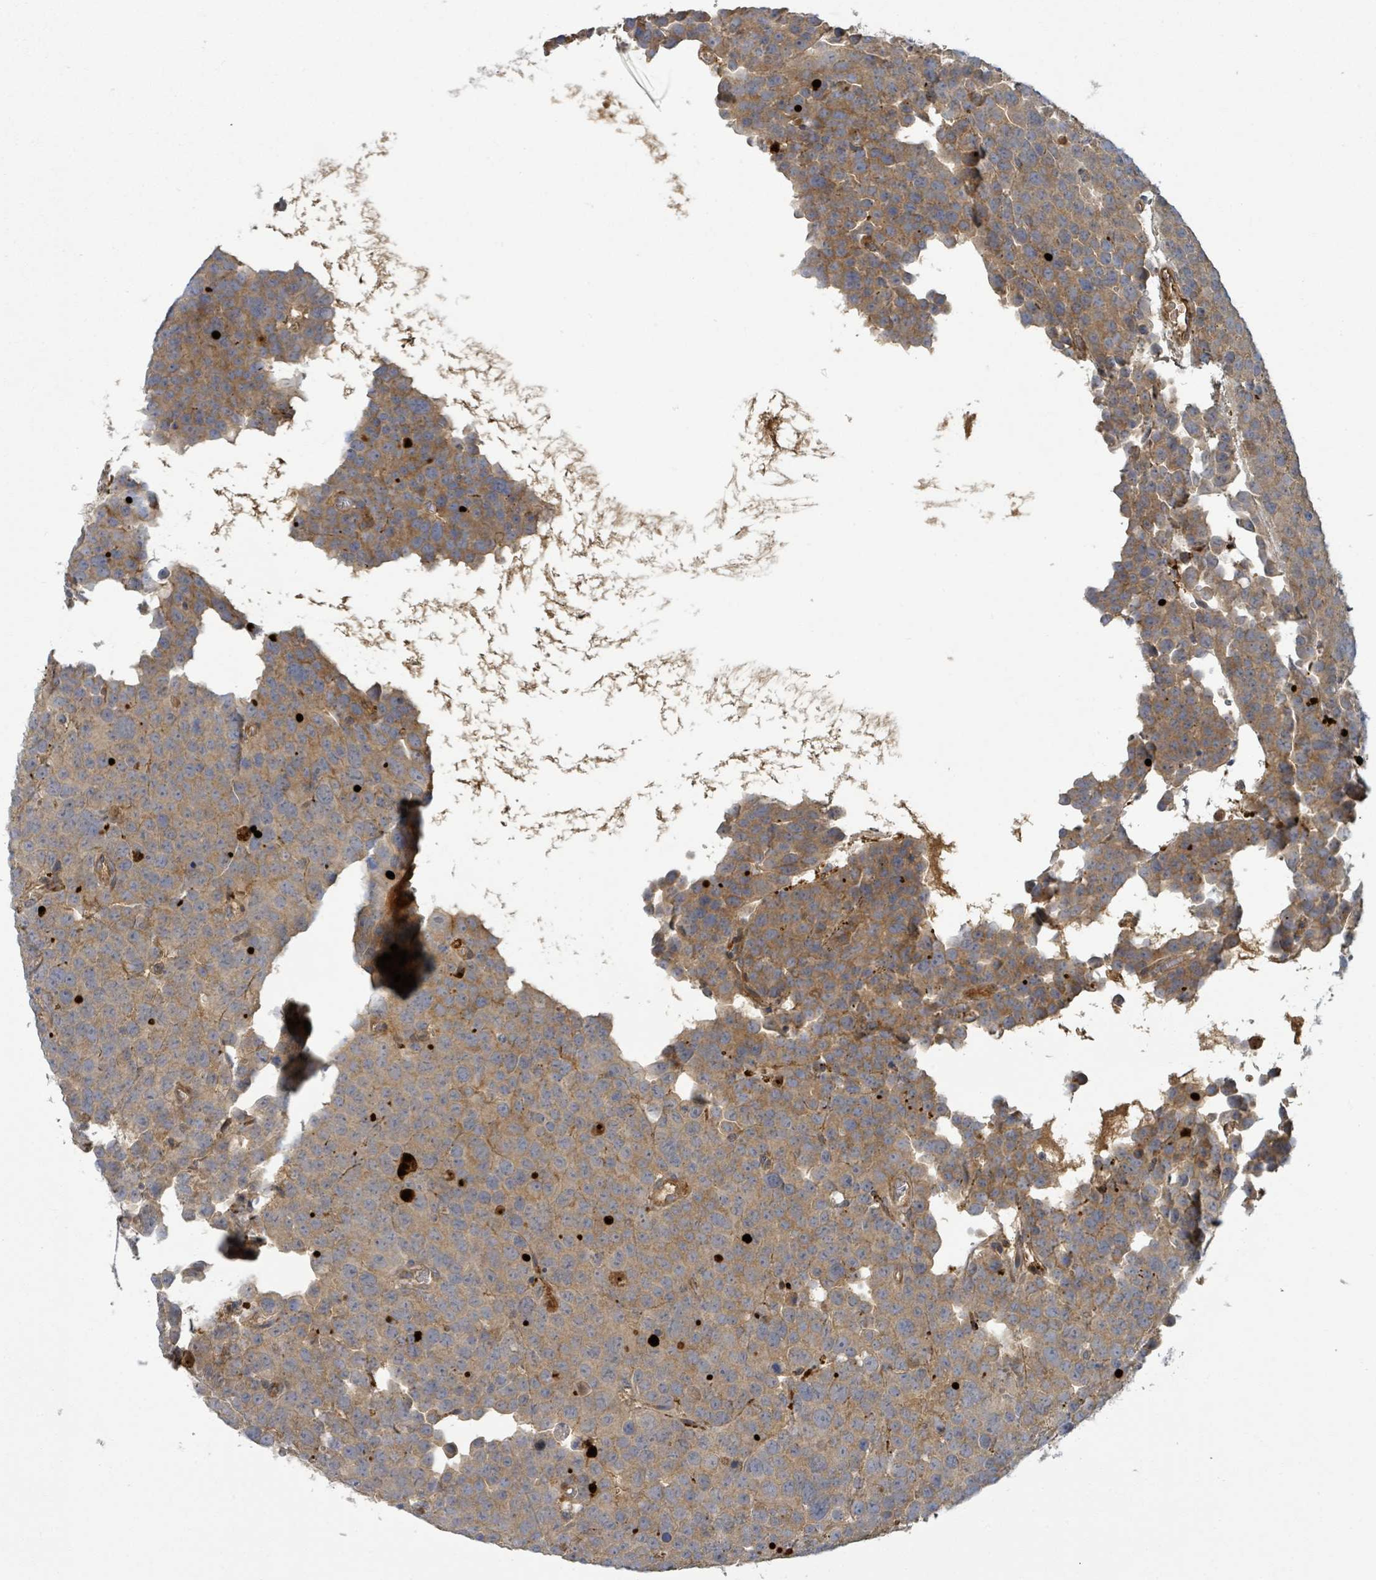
{"staining": {"intensity": "weak", "quantity": ">75%", "location": "cytoplasmic/membranous"}, "tissue": "testis cancer", "cell_type": "Tumor cells", "image_type": "cancer", "snomed": [{"axis": "morphology", "description": "Seminoma, NOS"}, {"axis": "topography", "description": "Testis"}], "caption": "Immunohistochemical staining of human testis cancer (seminoma) demonstrates low levels of weak cytoplasmic/membranous expression in about >75% of tumor cells. The staining is performed using DAB brown chromogen to label protein expression. The nuclei are counter-stained blue using hematoxylin.", "gene": "STARD4", "patient": {"sex": "male", "age": 71}}